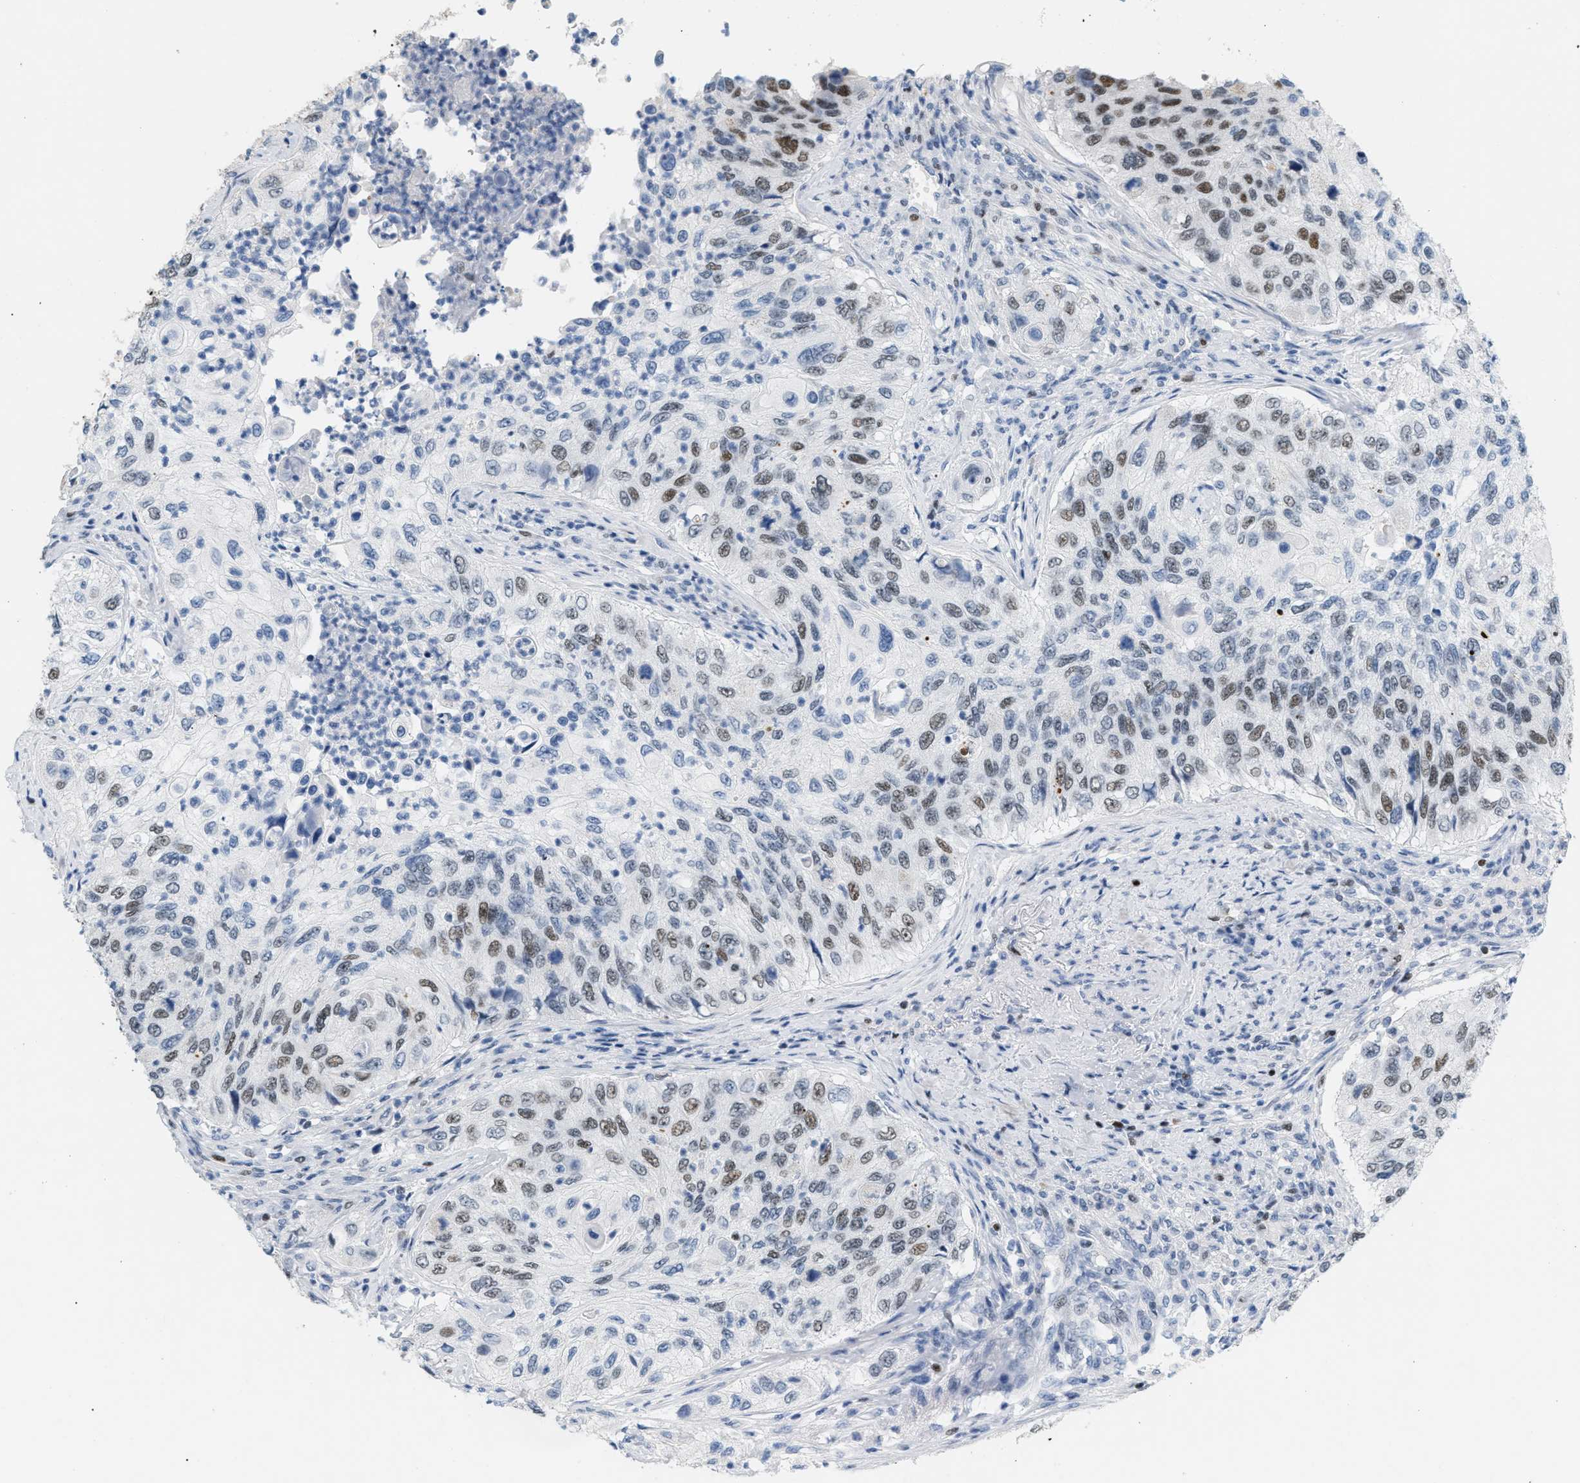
{"staining": {"intensity": "moderate", "quantity": "25%-75%", "location": "nuclear"}, "tissue": "urothelial cancer", "cell_type": "Tumor cells", "image_type": "cancer", "snomed": [{"axis": "morphology", "description": "Urothelial carcinoma, High grade"}, {"axis": "topography", "description": "Urinary bladder"}], "caption": "A medium amount of moderate nuclear positivity is appreciated in about 25%-75% of tumor cells in urothelial carcinoma (high-grade) tissue. (brown staining indicates protein expression, while blue staining denotes nuclei).", "gene": "MCM7", "patient": {"sex": "female", "age": 60}}